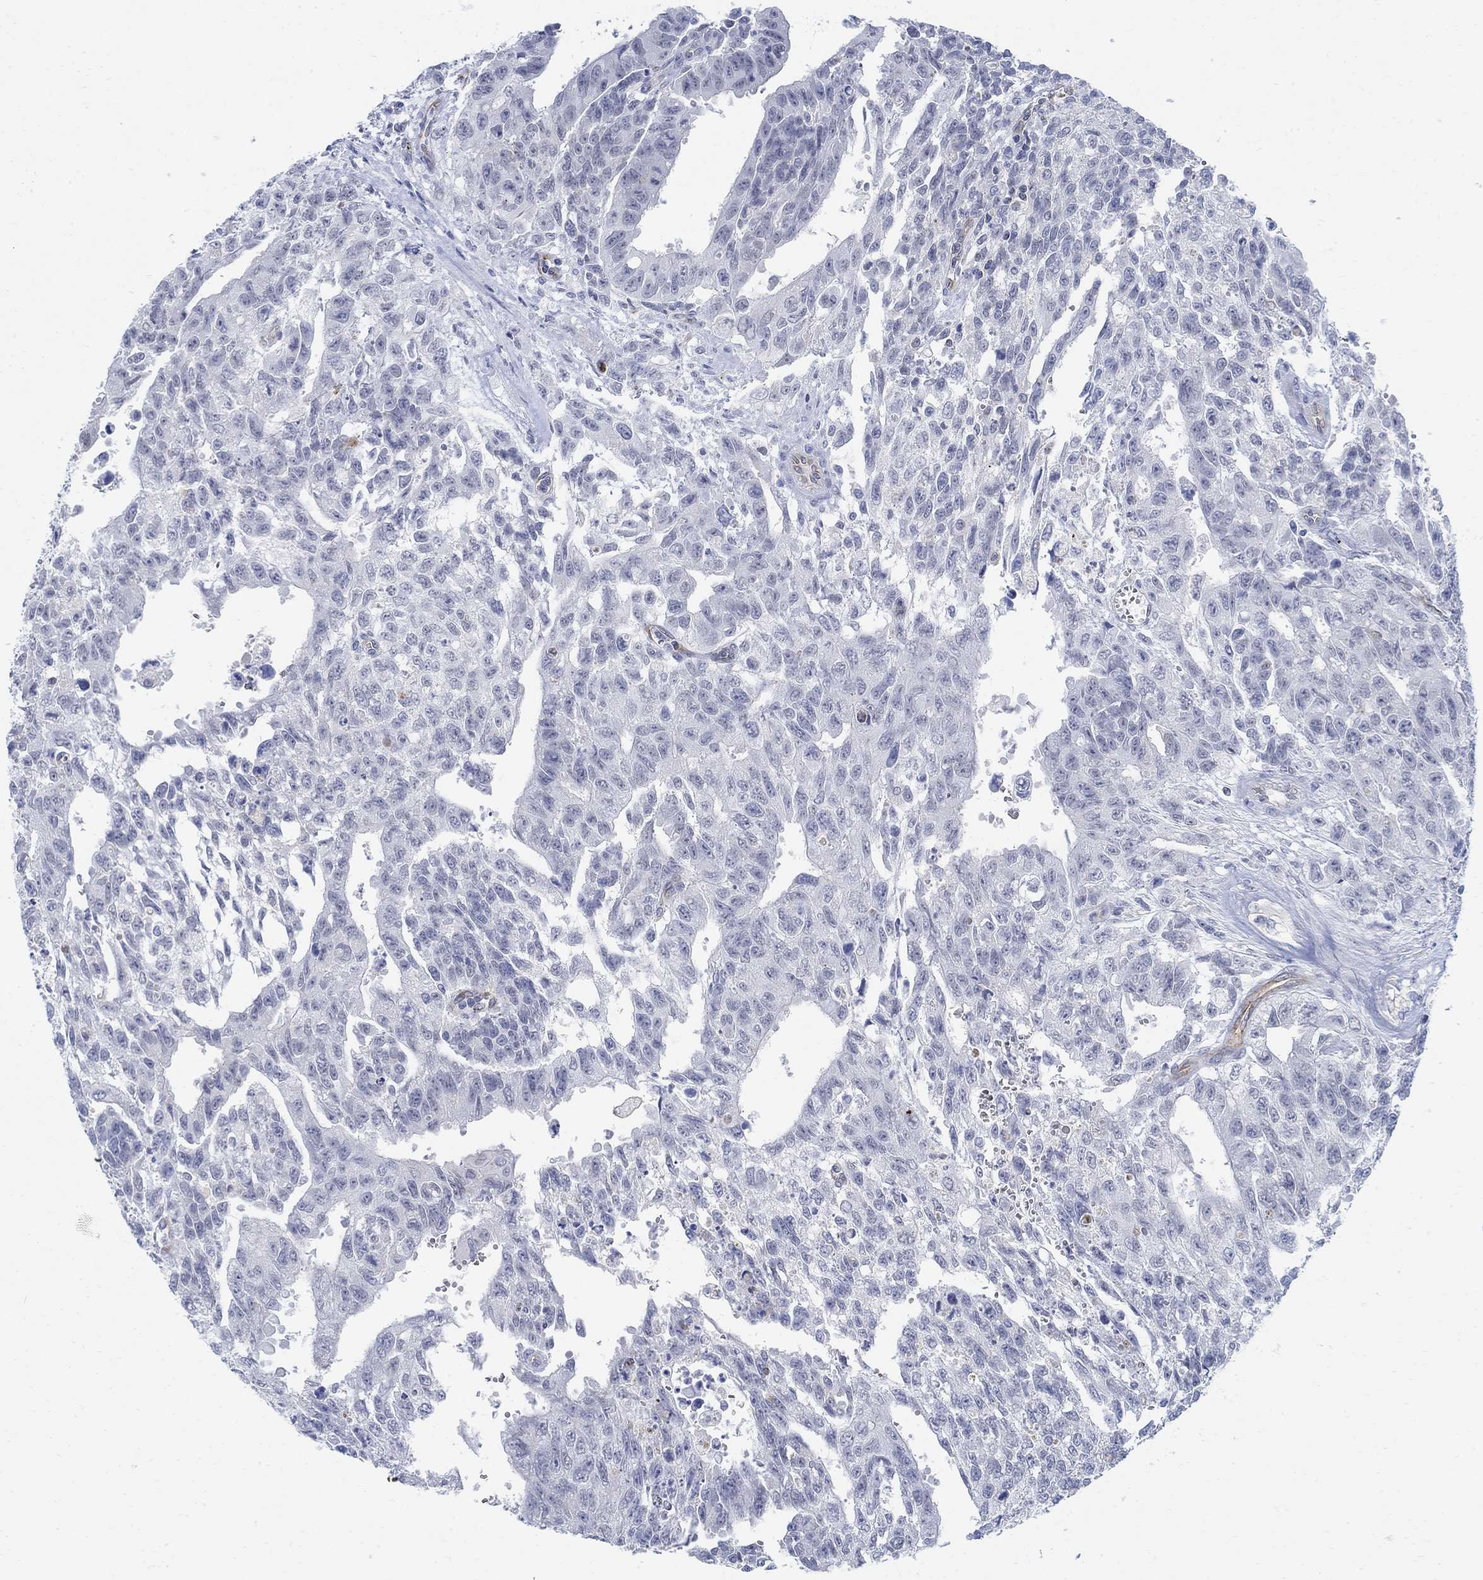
{"staining": {"intensity": "negative", "quantity": "none", "location": "none"}, "tissue": "testis cancer", "cell_type": "Tumor cells", "image_type": "cancer", "snomed": [{"axis": "morphology", "description": "Carcinoma, Embryonal, NOS"}, {"axis": "topography", "description": "Testis"}], "caption": "An image of embryonal carcinoma (testis) stained for a protein exhibits no brown staining in tumor cells.", "gene": "PHF21B", "patient": {"sex": "male", "age": 24}}